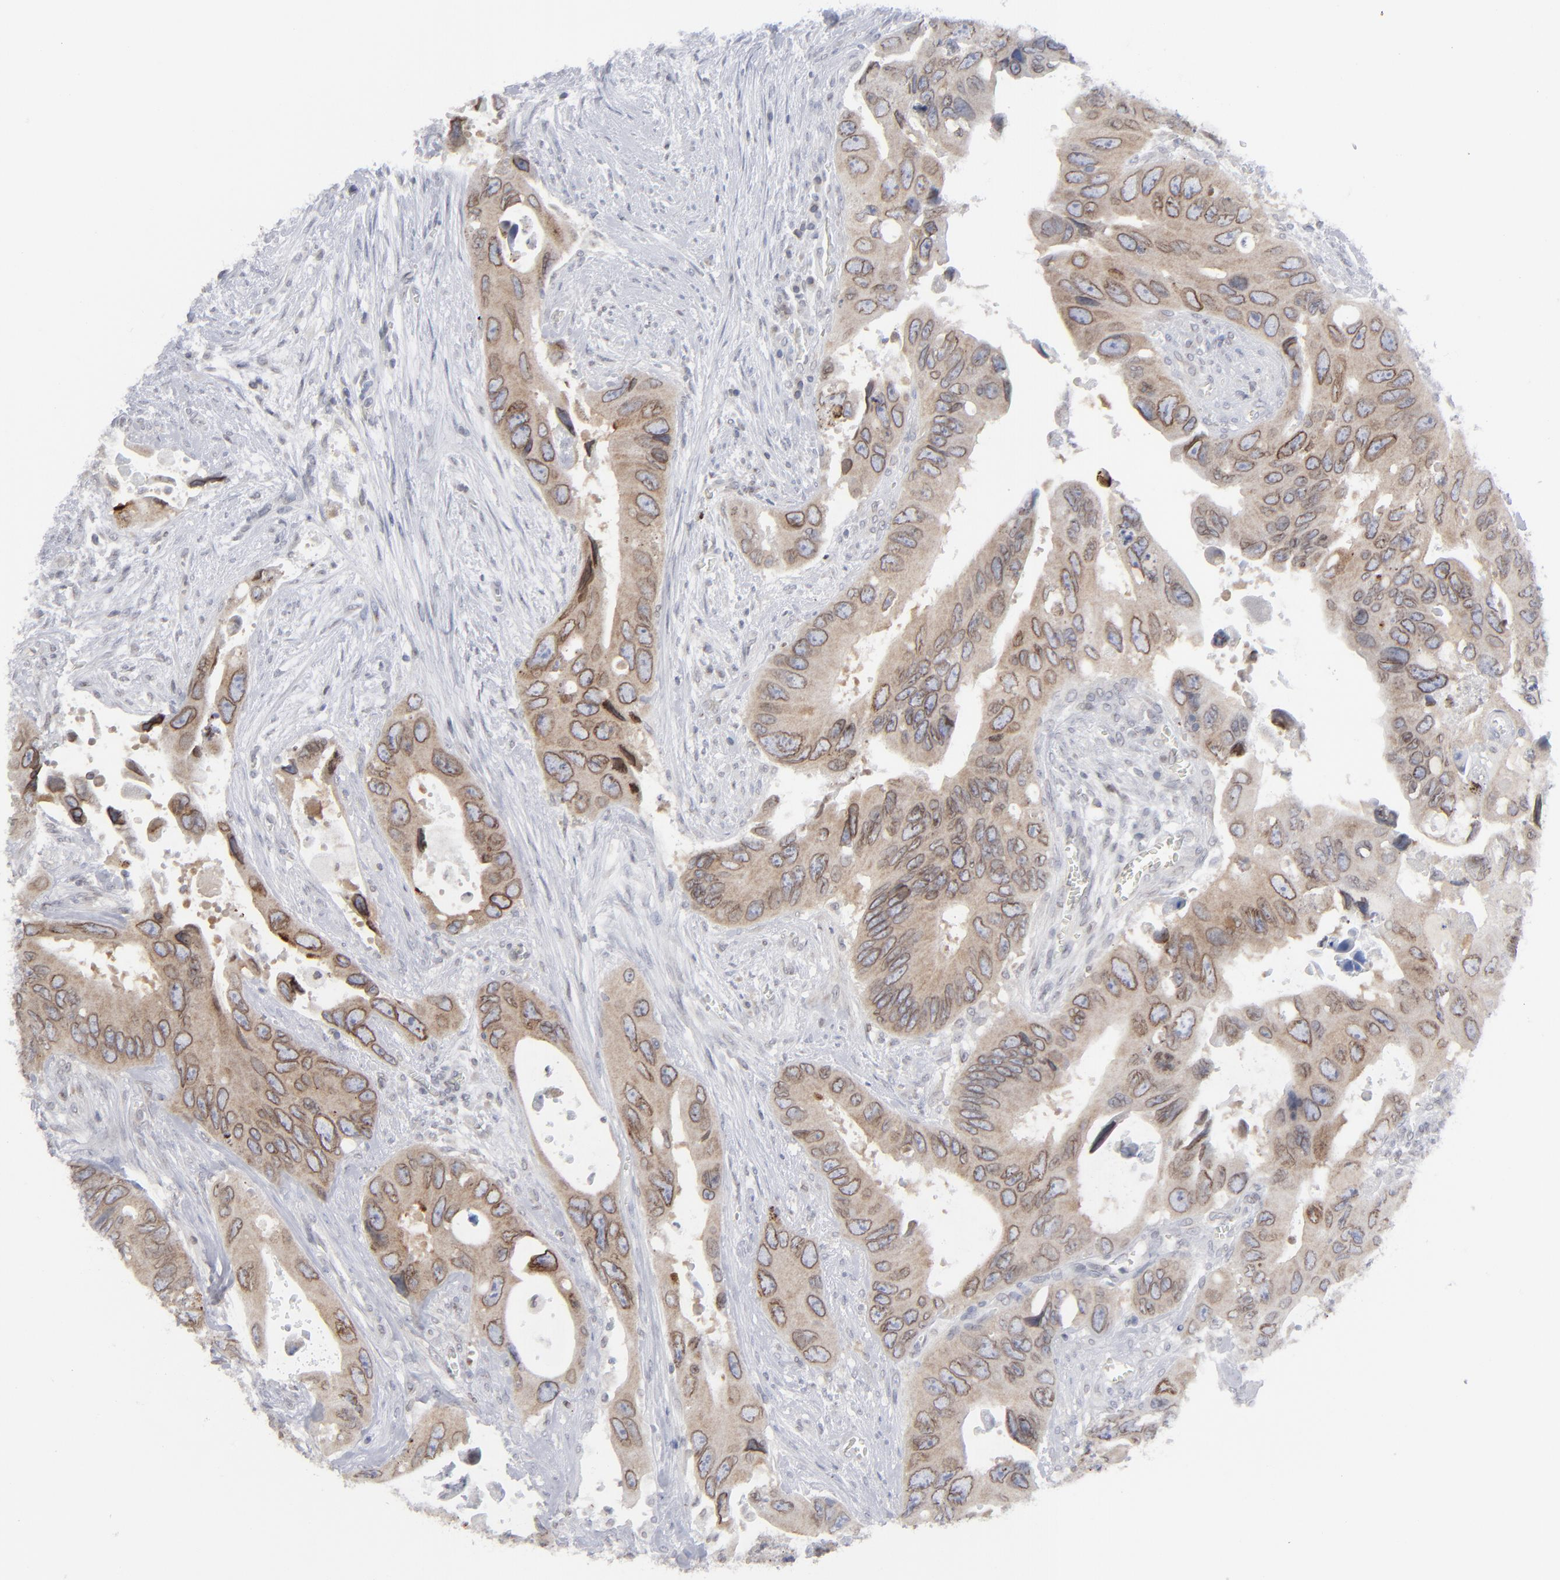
{"staining": {"intensity": "moderate", "quantity": ">75%", "location": "cytoplasmic/membranous"}, "tissue": "colorectal cancer", "cell_type": "Tumor cells", "image_type": "cancer", "snomed": [{"axis": "morphology", "description": "Adenocarcinoma, NOS"}, {"axis": "topography", "description": "Rectum"}], "caption": "Immunohistochemical staining of colorectal adenocarcinoma demonstrates moderate cytoplasmic/membranous protein expression in approximately >75% of tumor cells. The protein of interest is shown in brown color, while the nuclei are stained blue.", "gene": "NUP88", "patient": {"sex": "male", "age": 70}}